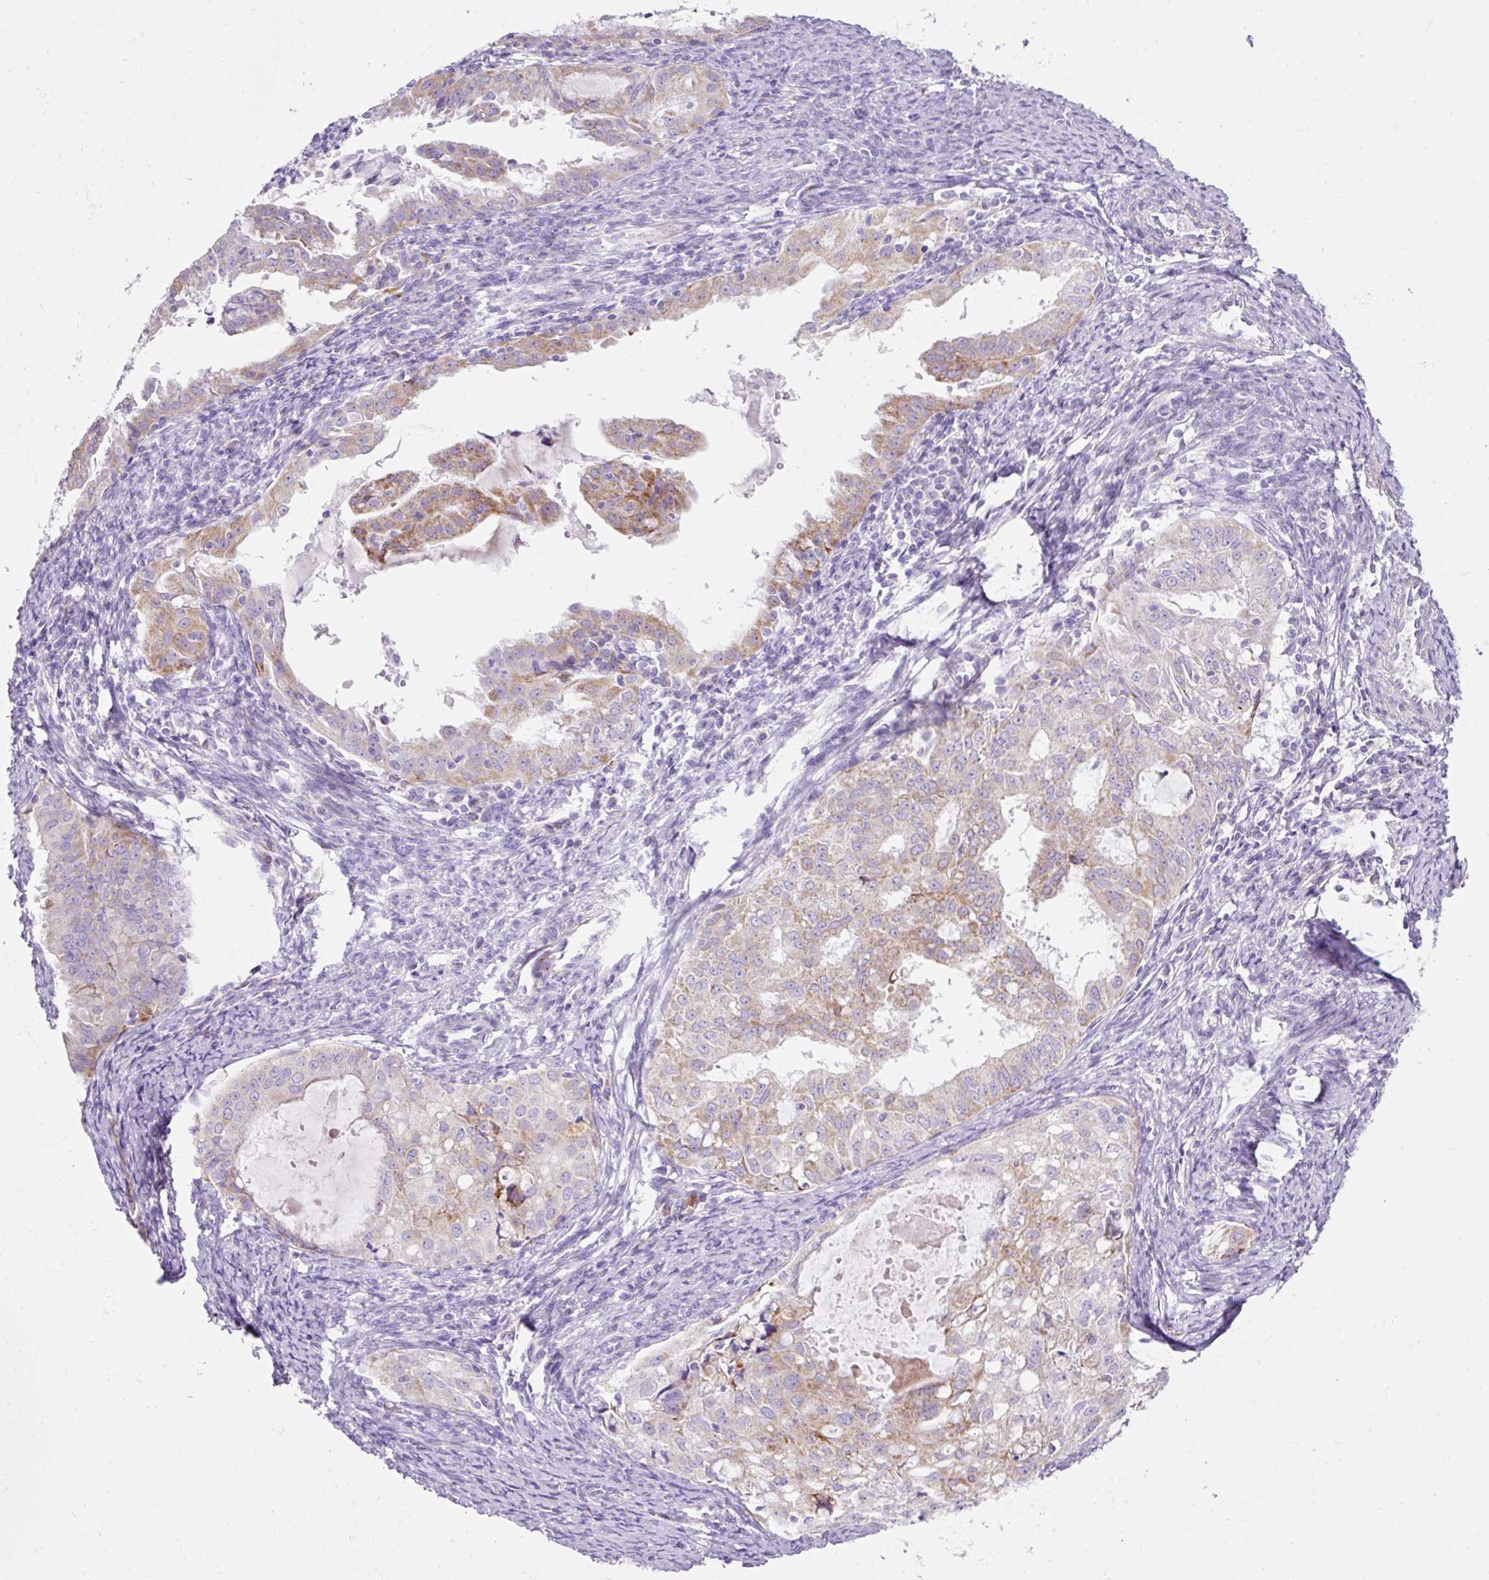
{"staining": {"intensity": "moderate", "quantity": "25%-75%", "location": "cytoplasmic/membranous"}, "tissue": "endometrial cancer", "cell_type": "Tumor cells", "image_type": "cancer", "snomed": [{"axis": "morphology", "description": "Adenocarcinoma, NOS"}, {"axis": "topography", "description": "Endometrium"}], "caption": "Endometrial cancer (adenocarcinoma) stained with a brown dye shows moderate cytoplasmic/membranous positive positivity in approximately 25%-75% of tumor cells.", "gene": "PLPP2", "patient": {"sex": "female", "age": 70}}